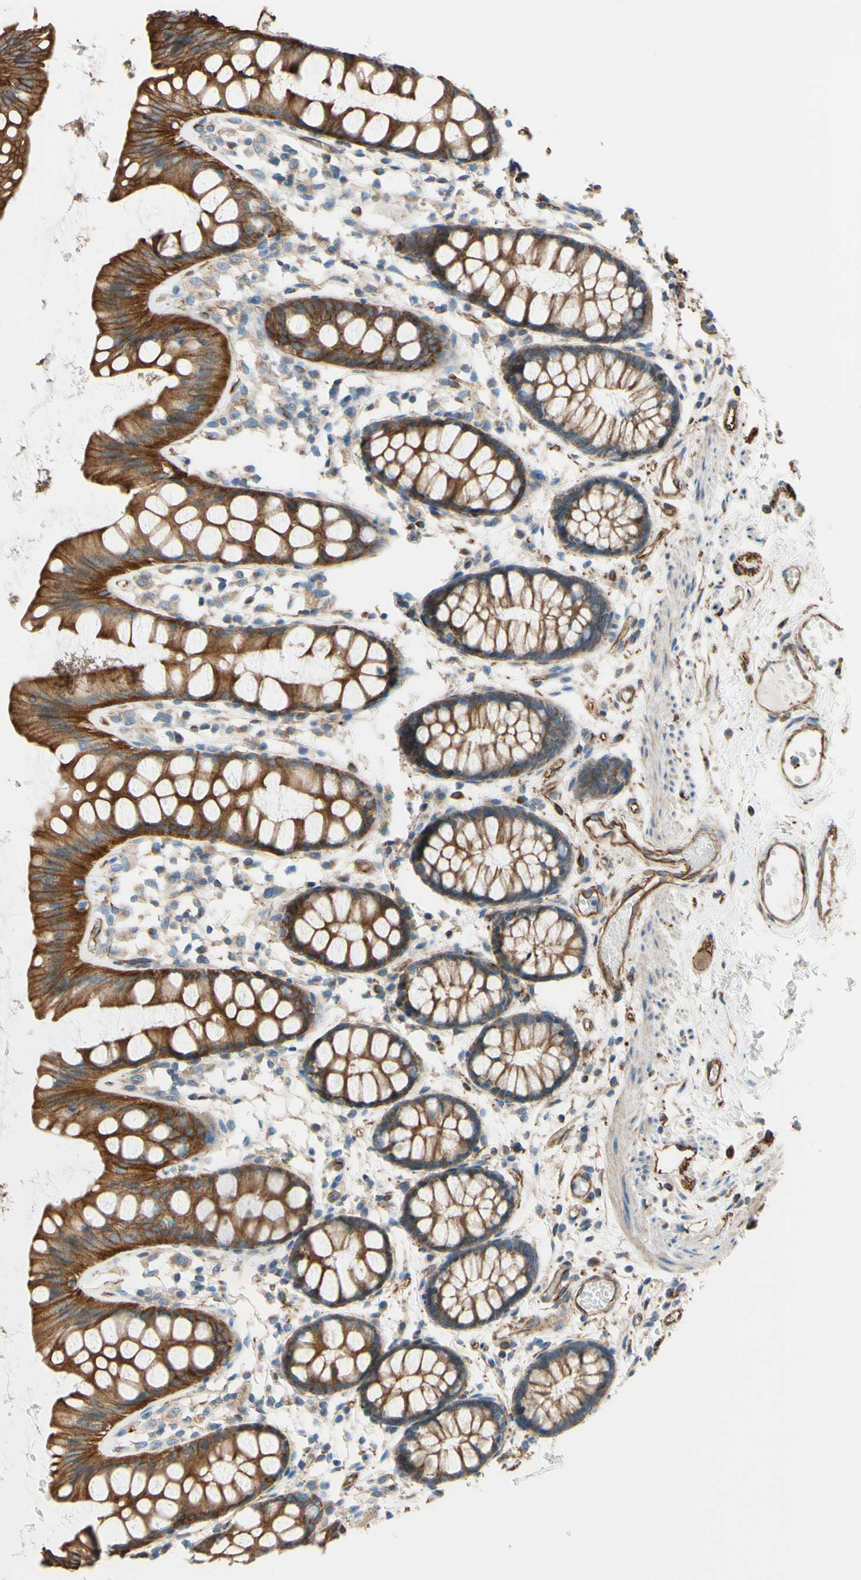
{"staining": {"intensity": "strong", "quantity": ">75%", "location": "cytoplasmic/membranous"}, "tissue": "rectum", "cell_type": "Glandular cells", "image_type": "normal", "snomed": [{"axis": "morphology", "description": "Normal tissue, NOS"}, {"axis": "topography", "description": "Rectum"}], "caption": "Glandular cells demonstrate high levels of strong cytoplasmic/membranous expression in approximately >75% of cells in benign human rectum. (DAB IHC, brown staining for protein, blue staining for nuclei).", "gene": "ENDOD1", "patient": {"sex": "female", "age": 66}}